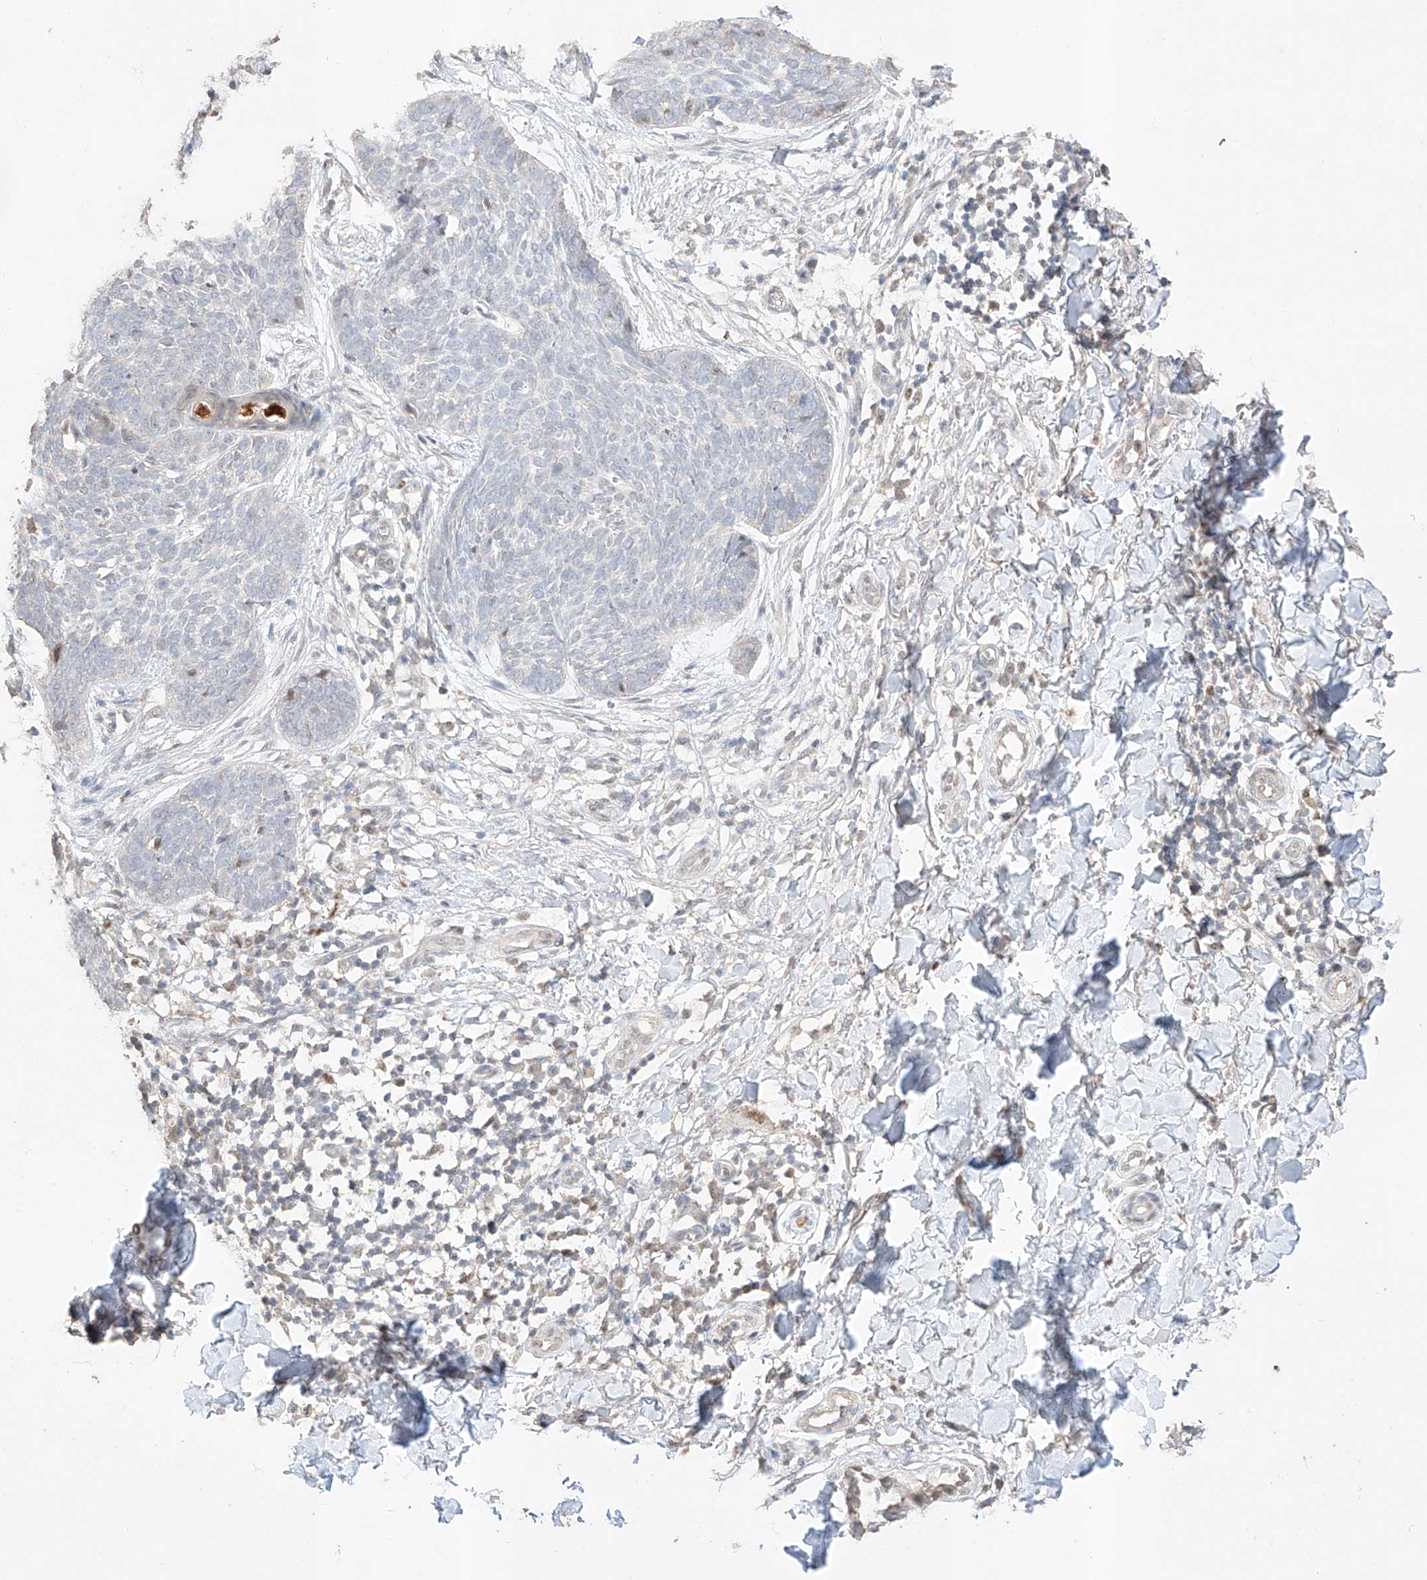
{"staining": {"intensity": "negative", "quantity": "none", "location": "none"}, "tissue": "skin cancer", "cell_type": "Tumor cells", "image_type": "cancer", "snomed": [{"axis": "morphology", "description": "Basal cell carcinoma"}, {"axis": "topography", "description": "Skin"}], "caption": "This is an IHC image of human skin cancer. There is no staining in tumor cells.", "gene": "APIP", "patient": {"sex": "female", "age": 64}}